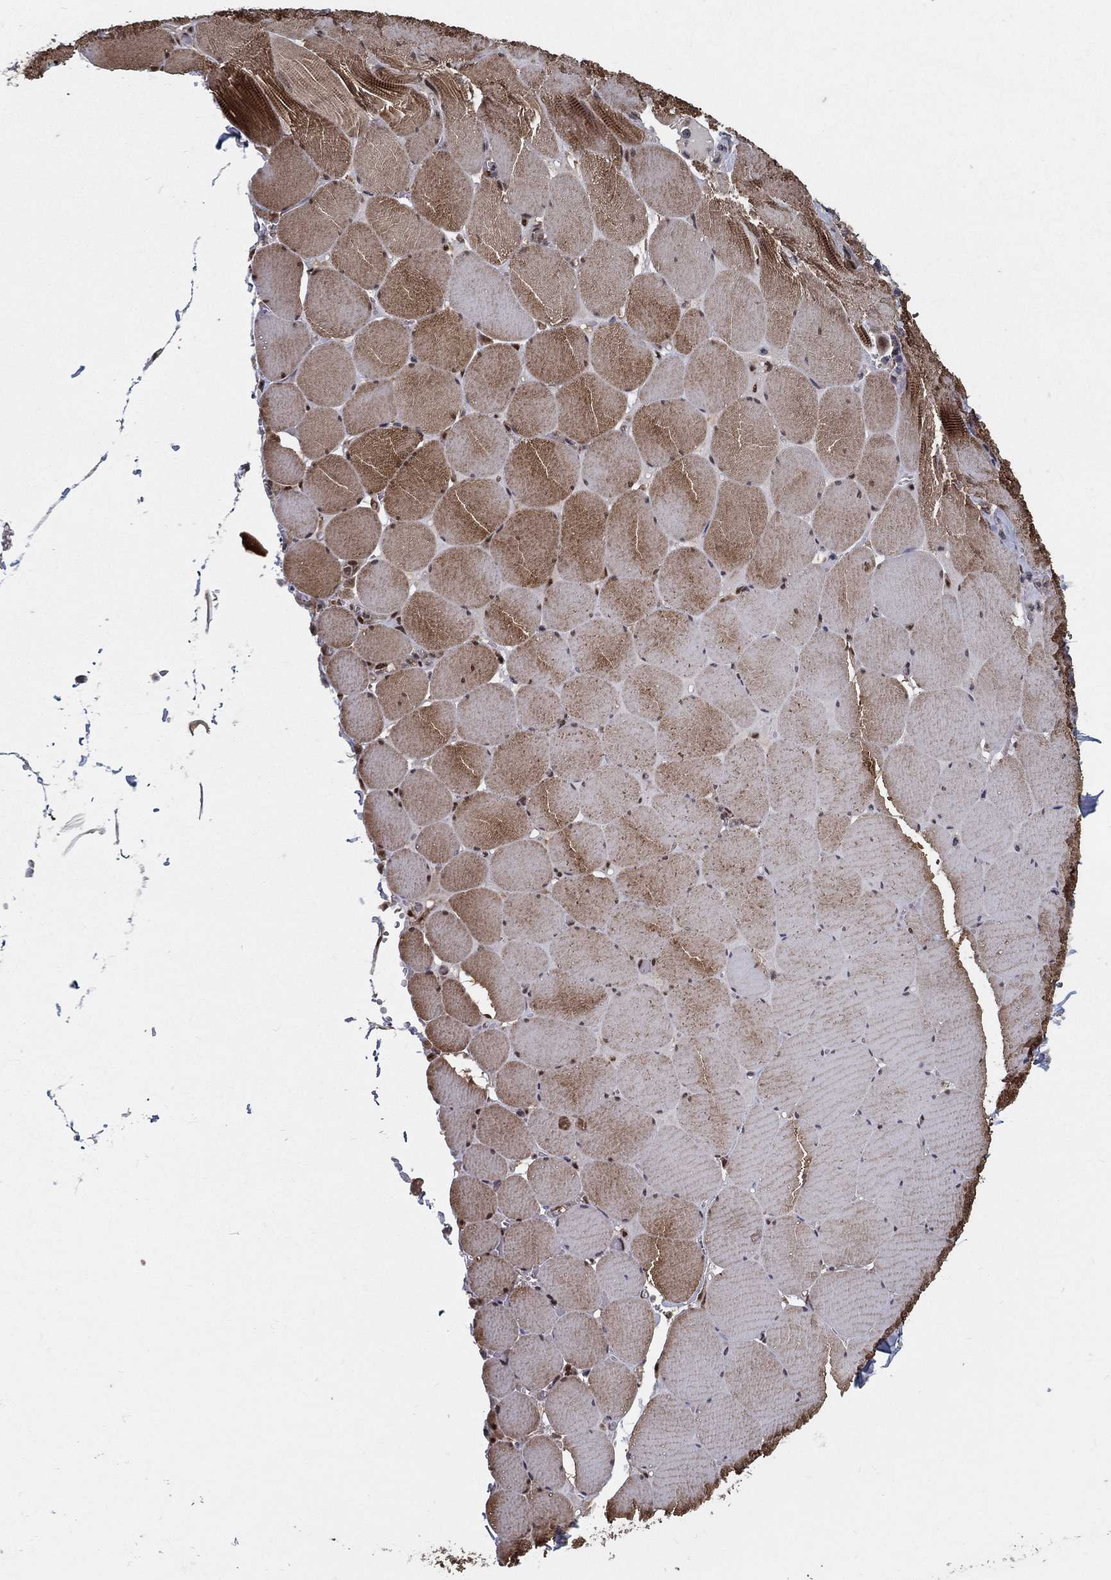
{"staining": {"intensity": "strong", "quantity": "25%-75%", "location": "cytoplasmic/membranous"}, "tissue": "skeletal muscle", "cell_type": "Myocytes", "image_type": "normal", "snomed": [{"axis": "morphology", "description": "Normal tissue, NOS"}, {"axis": "morphology", "description": "Malignant melanoma, Metastatic site"}, {"axis": "topography", "description": "Skeletal muscle"}], "caption": "Myocytes show strong cytoplasmic/membranous staining in approximately 25%-75% of cells in normal skeletal muscle.", "gene": "CARM1", "patient": {"sex": "male", "age": 50}}